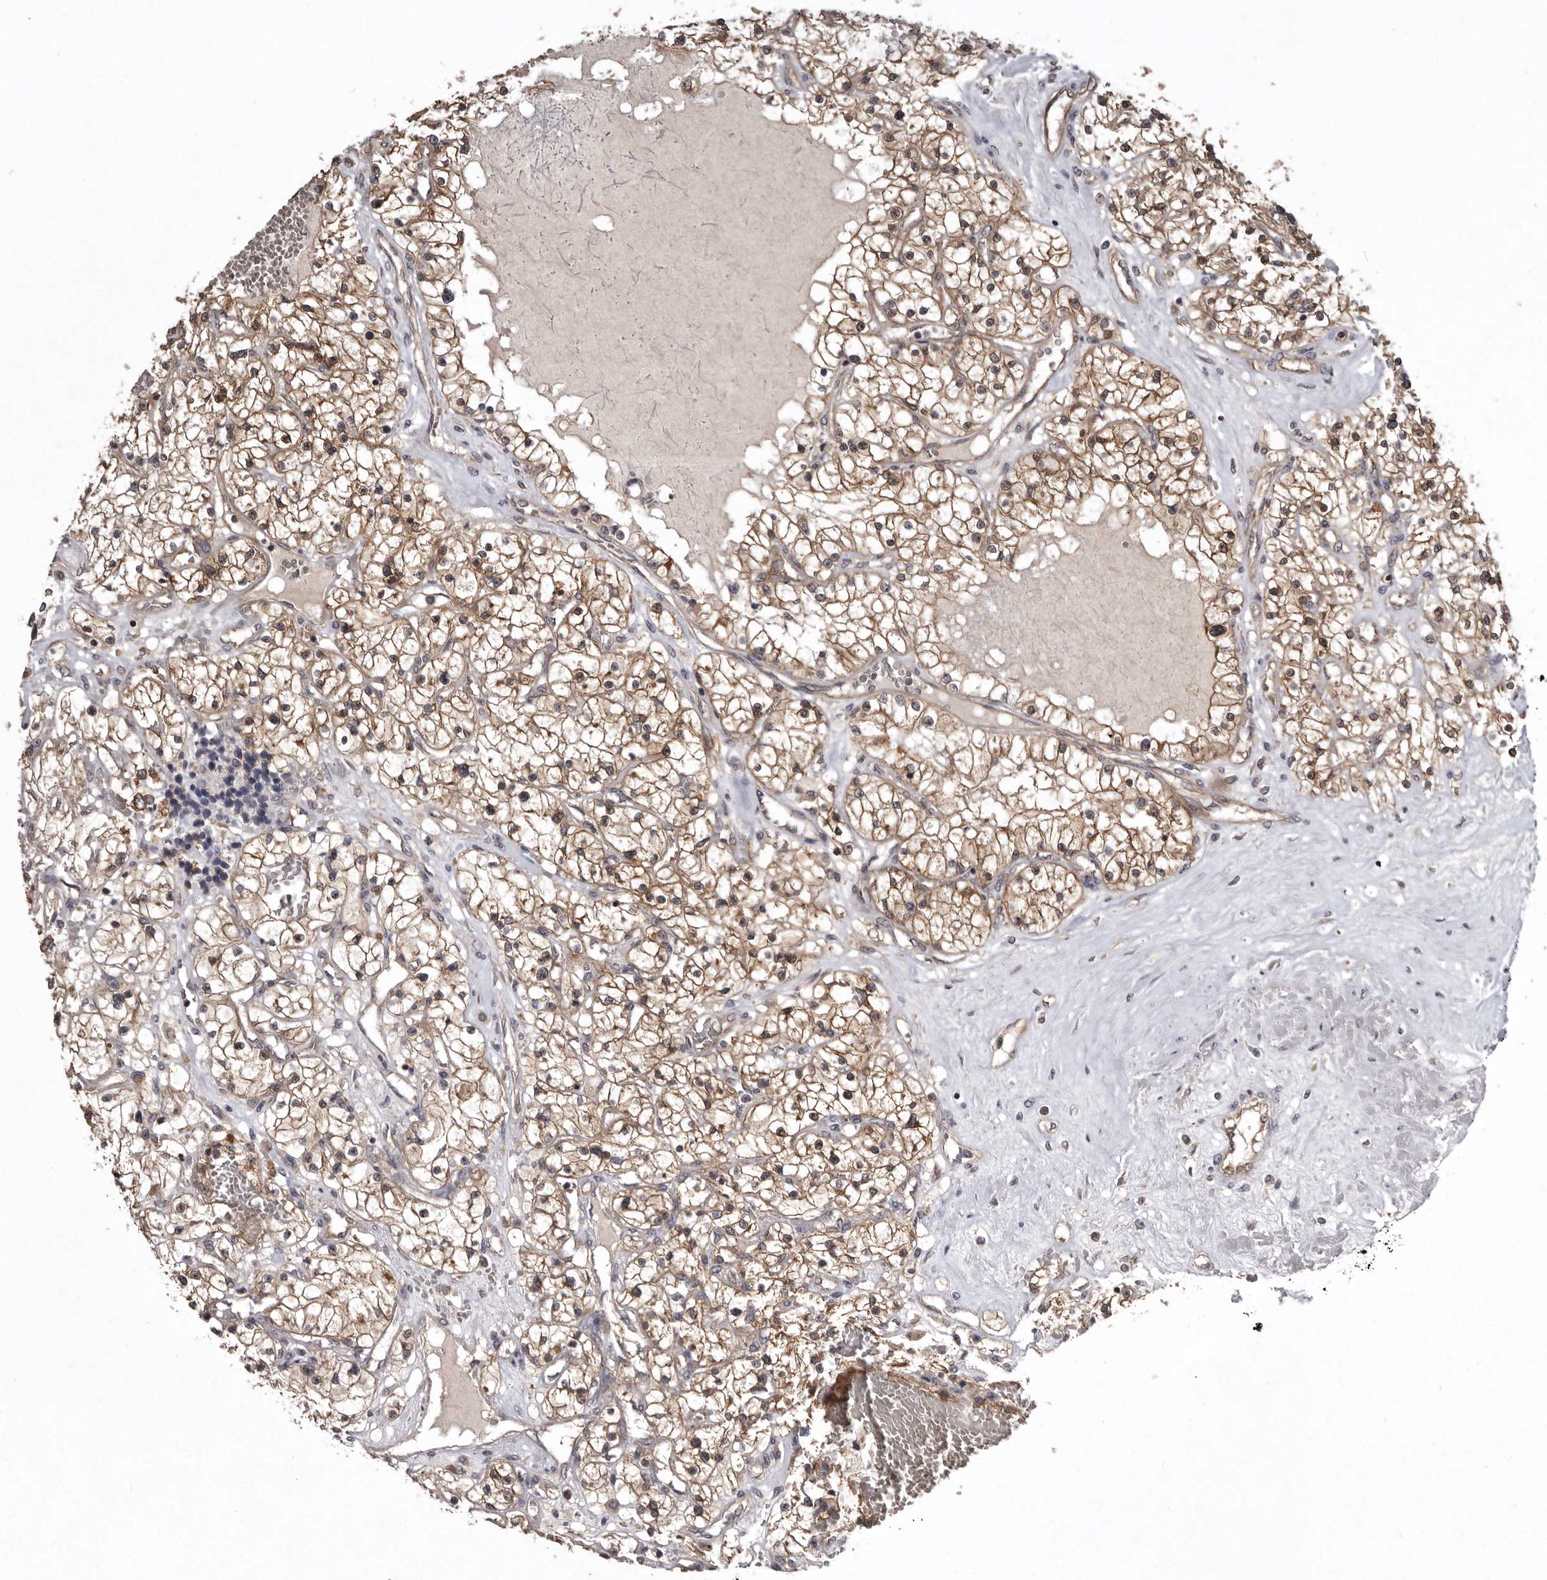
{"staining": {"intensity": "moderate", "quantity": ">75%", "location": "cytoplasmic/membranous"}, "tissue": "renal cancer", "cell_type": "Tumor cells", "image_type": "cancer", "snomed": [{"axis": "morphology", "description": "Normal tissue, NOS"}, {"axis": "morphology", "description": "Adenocarcinoma, NOS"}, {"axis": "topography", "description": "Kidney"}], "caption": "A brown stain shows moderate cytoplasmic/membranous staining of a protein in human renal cancer tumor cells. (brown staining indicates protein expression, while blue staining denotes nuclei).", "gene": "DARS1", "patient": {"sex": "male", "age": 68}}